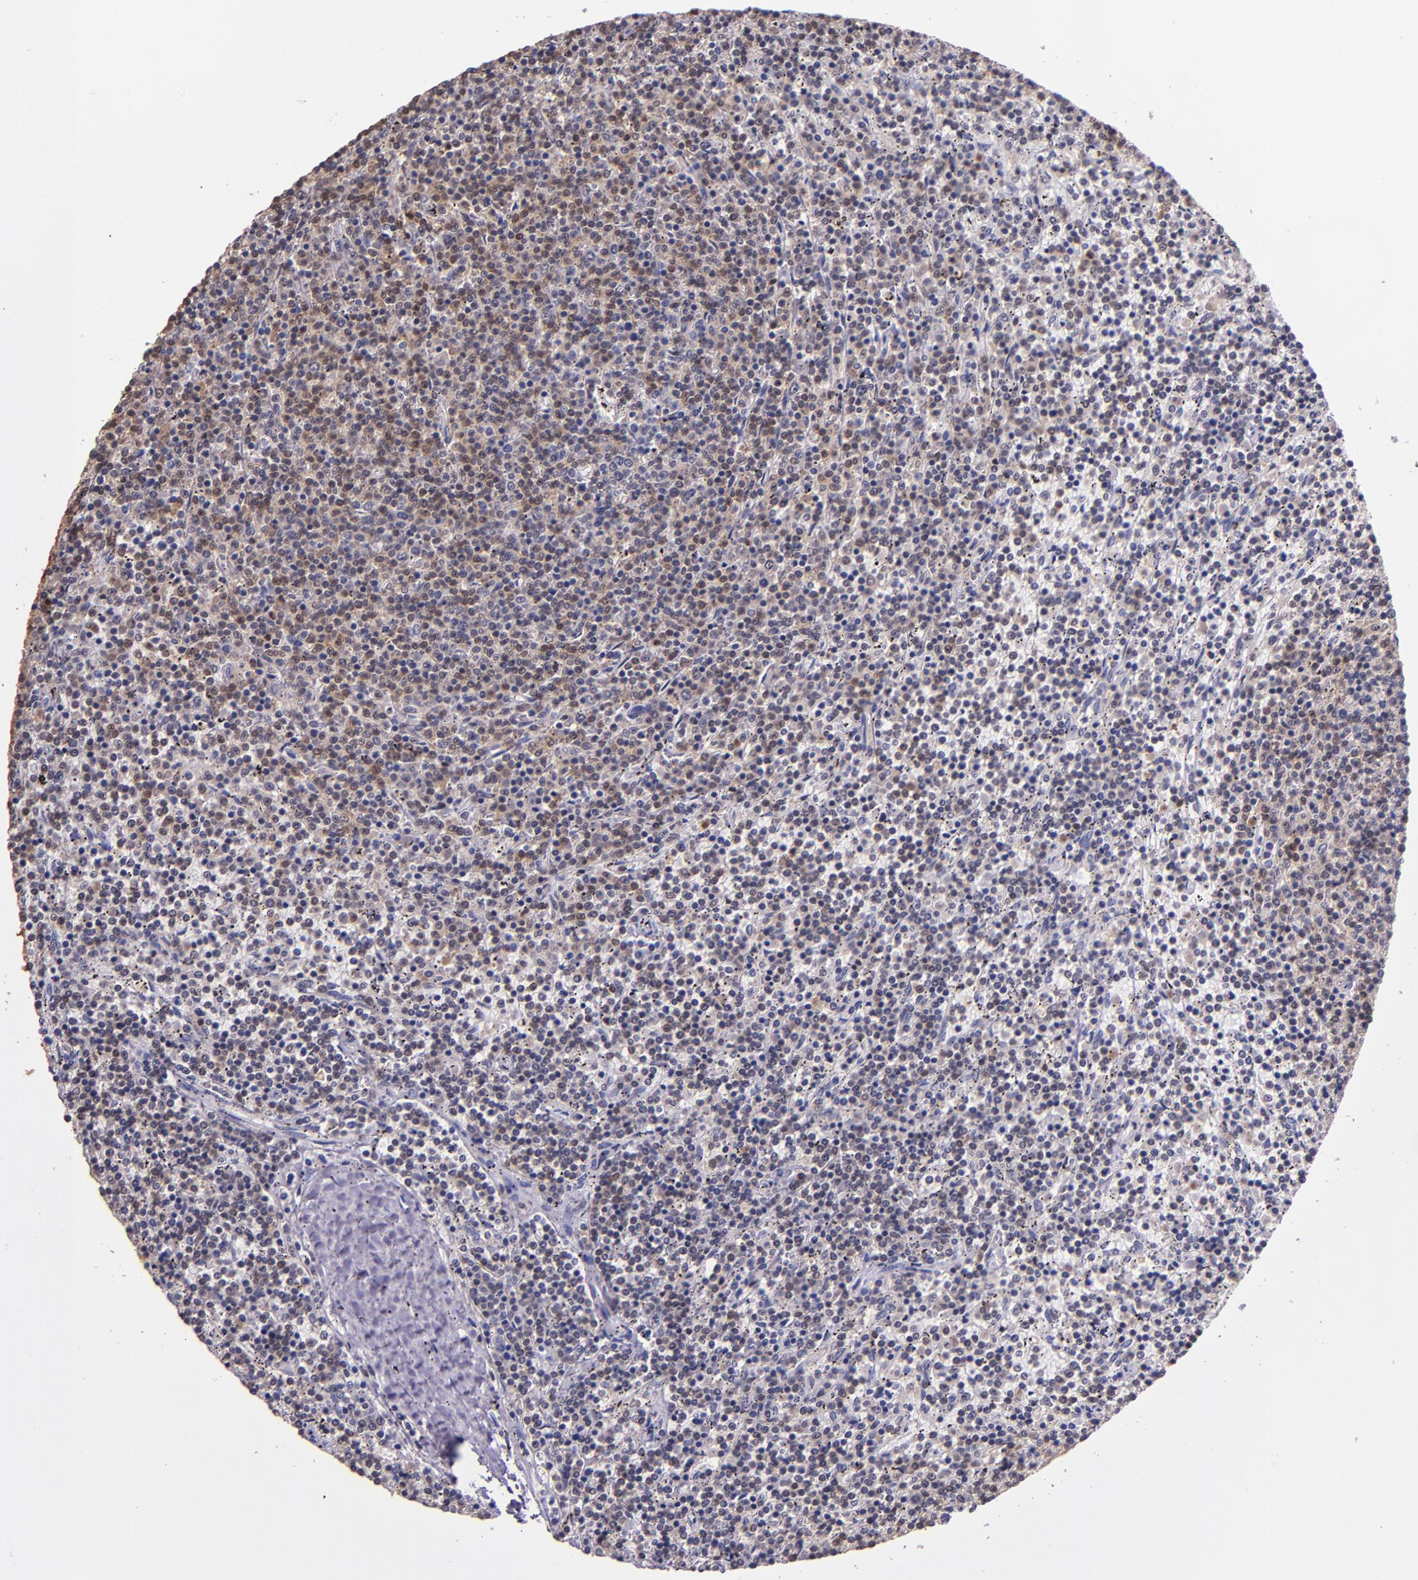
{"staining": {"intensity": "weak", "quantity": "25%-75%", "location": "cytoplasmic/membranous,nuclear"}, "tissue": "lymphoma", "cell_type": "Tumor cells", "image_type": "cancer", "snomed": [{"axis": "morphology", "description": "Malignant lymphoma, non-Hodgkin's type, Low grade"}, {"axis": "topography", "description": "Spleen"}], "caption": "A micrograph showing weak cytoplasmic/membranous and nuclear staining in approximately 25%-75% of tumor cells in lymphoma, as visualized by brown immunohistochemical staining.", "gene": "STAT6", "patient": {"sex": "female", "age": 50}}